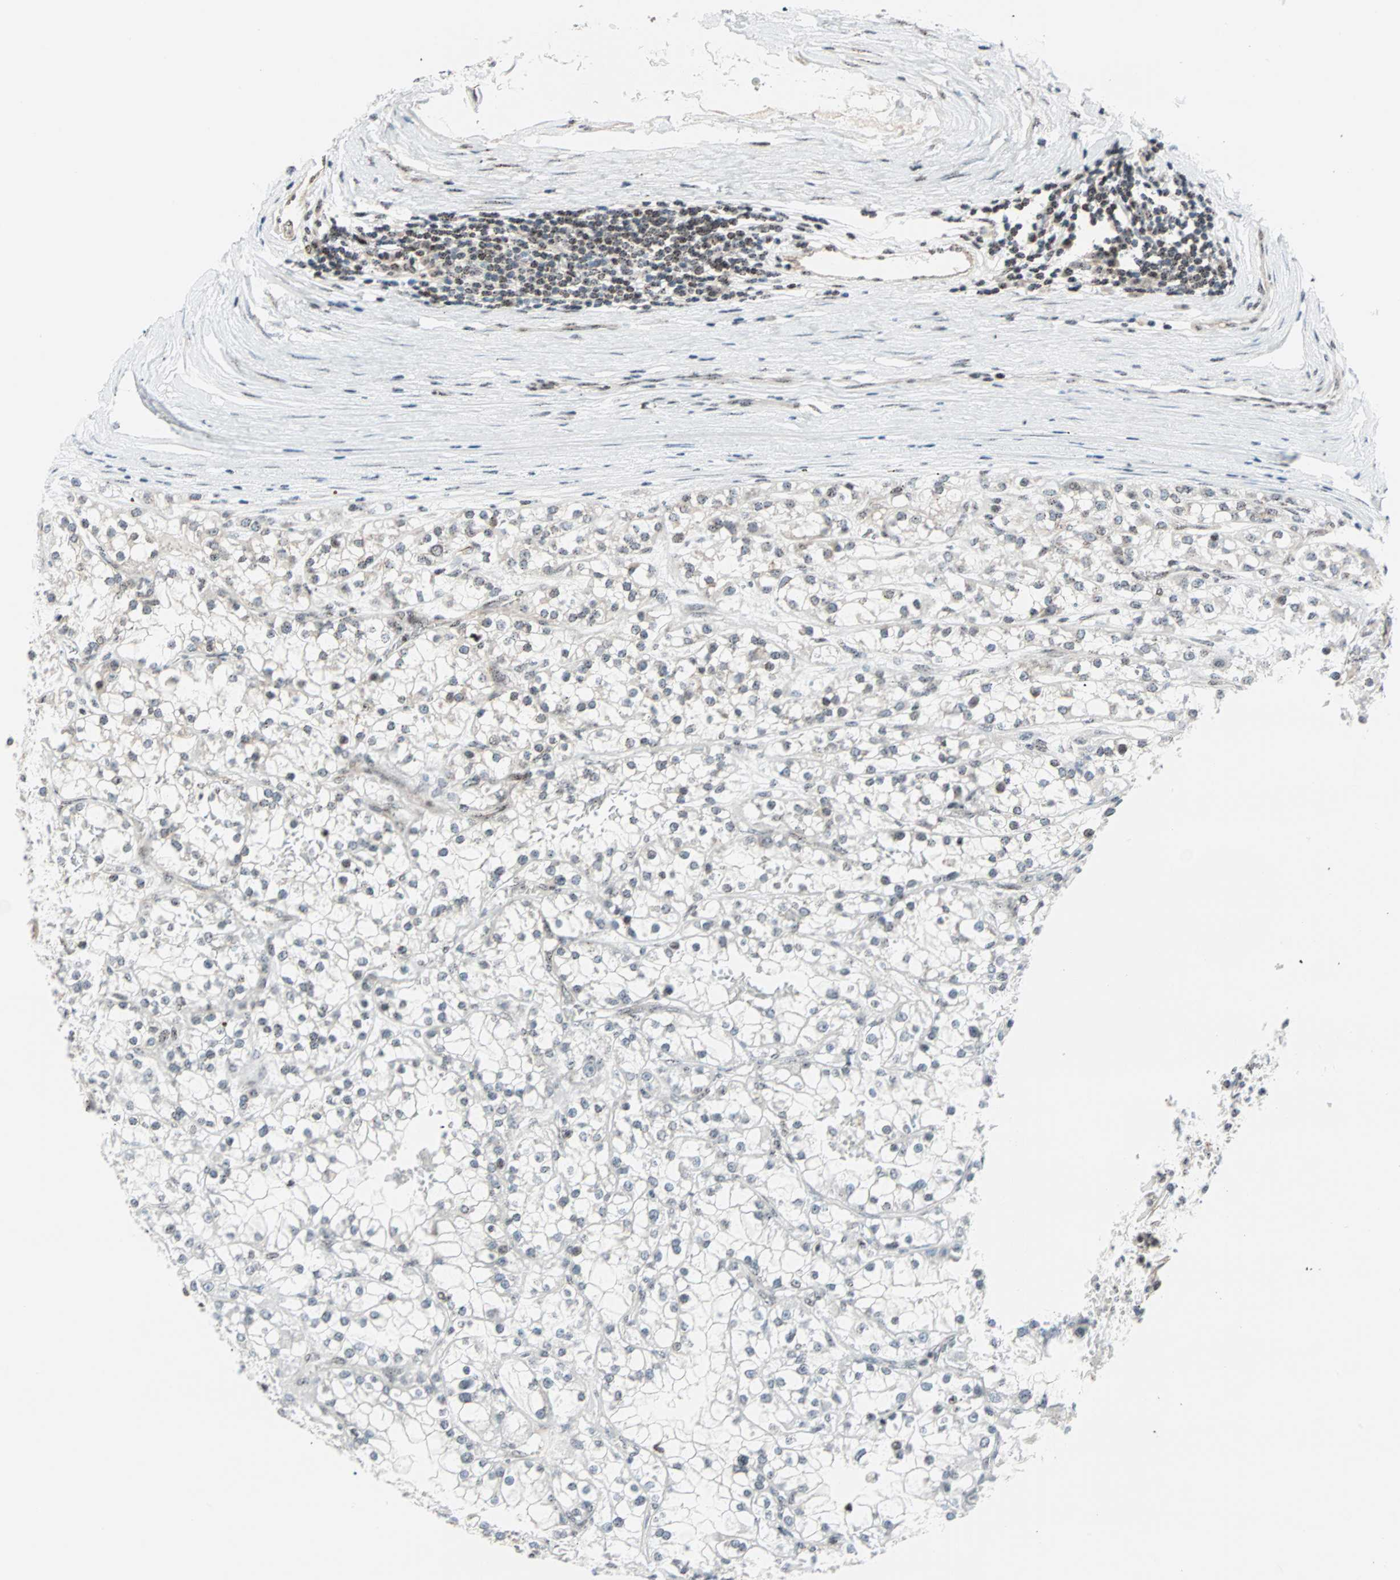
{"staining": {"intensity": "weak", "quantity": "25%-75%", "location": "nuclear"}, "tissue": "renal cancer", "cell_type": "Tumor cells", "image_type": "cancer", "snomed": [{"axis": "morphology", "description": "Adenocarcinoma, NOS"}, {"axis": "topography", "description": "Kidney"}], "caption": "Human renal adenocarcinoma stained with a brown dye displays weak nuclear positive staining in about 25%-75% of tumor cells.", "gene": "CENPA", "patient": {"sex": "female", "age": 52}}